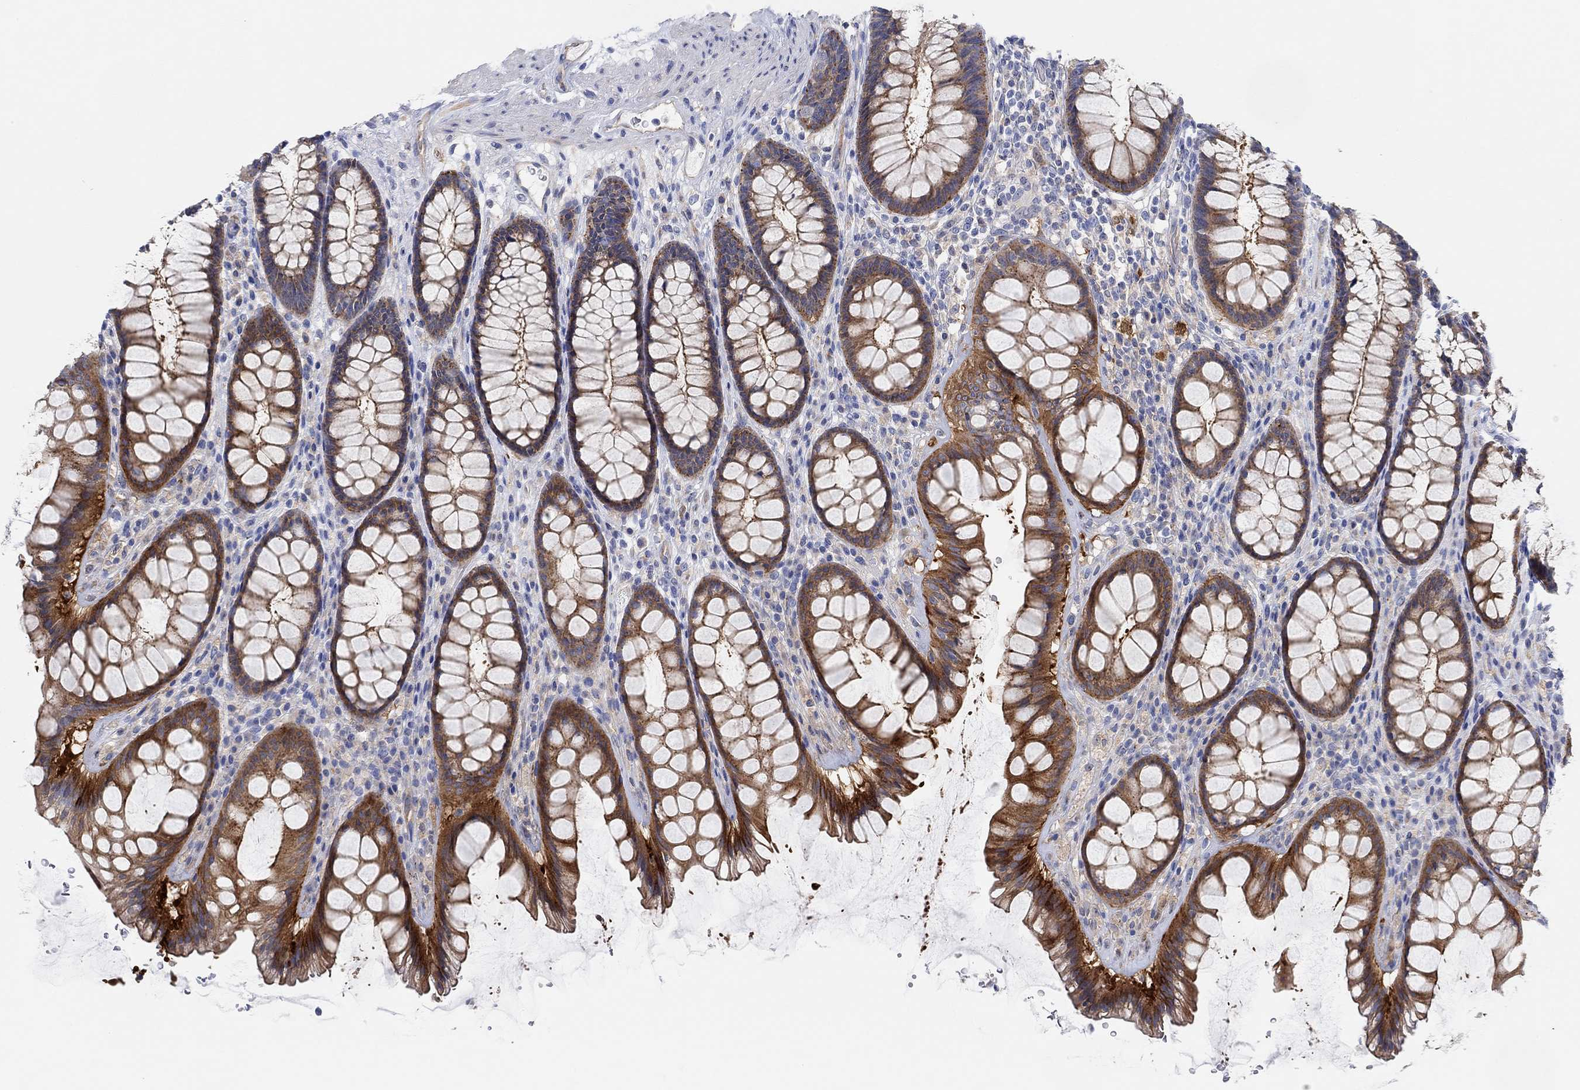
{"staining": {"intensity": "strong", "quantity": "25%-75%", "location": "cytoplasmic/membranous"}, "tissue": "rectum", "cell_type": "Glandular cells", "image_type": "normal", "snomed": [{"axis": "morphology", "description": "Normal tissue, NOS"}, {"axis": "topography", "description": "Rectum"}], "caption": "High-power microscopy captured an immunohistochemistry micrograph of unremarkable rectum, revealing strong cytoplasmic/membranous staining in about 25%-75% of glandular cells.", "gene": "RGS1", "patient": {"sex": "male", "age": 72}}